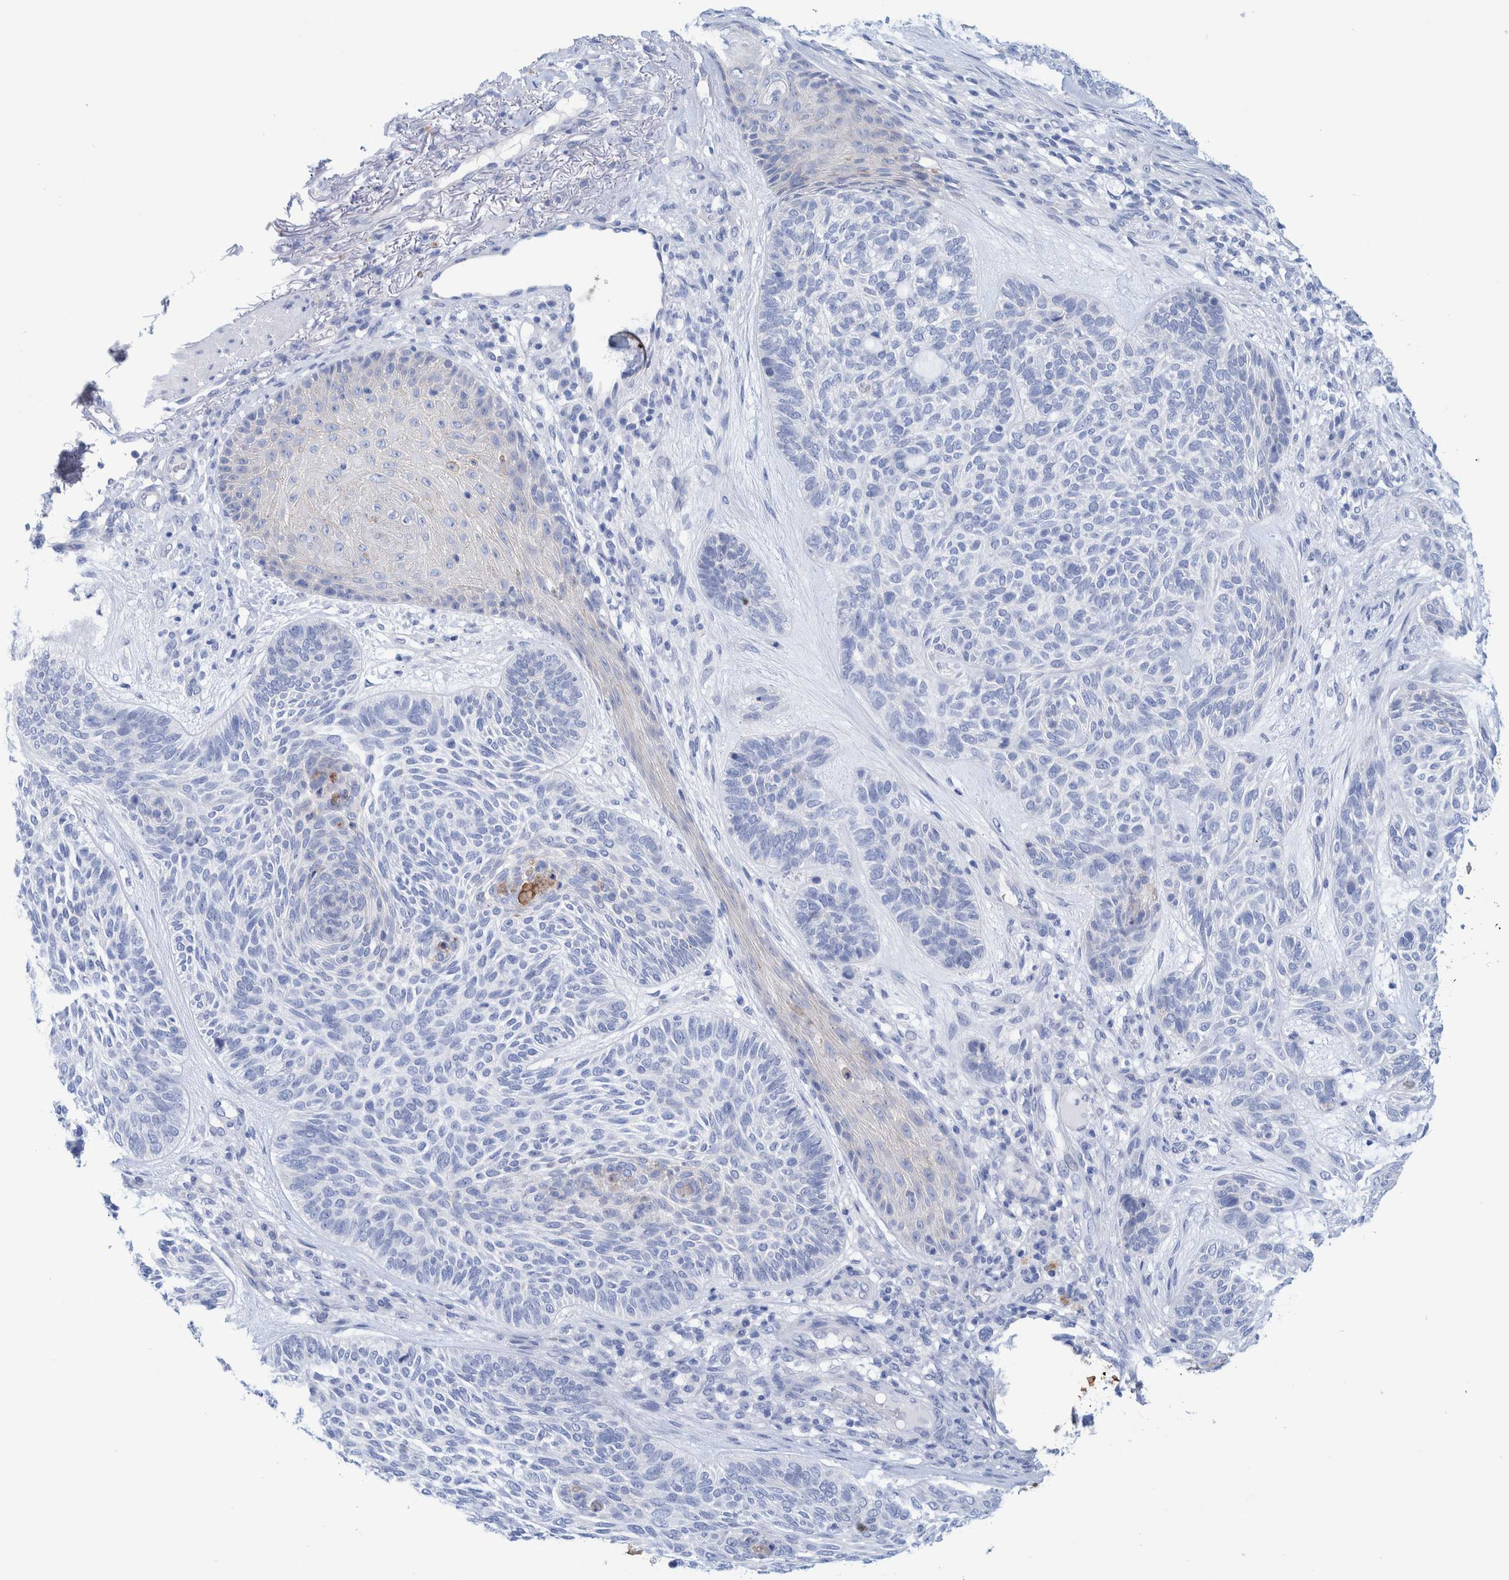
{"staining": {"intensity": "negative", "quantity": "none", "location": "none"}, "tissue": "skin cancer", "cell_type": "Tumor cells", "image_type": "cancer", "snomed": [{"axis": "morphology", "description": "Basal cell carcinoma"}, {"axis": "topography", "description": "Skin"}], "caption": "Micrograph shows no protein expression in tumor cells of skin cancer tissue.", "gene": "PERP", "patient": {"sex": "male", "age": 55}}